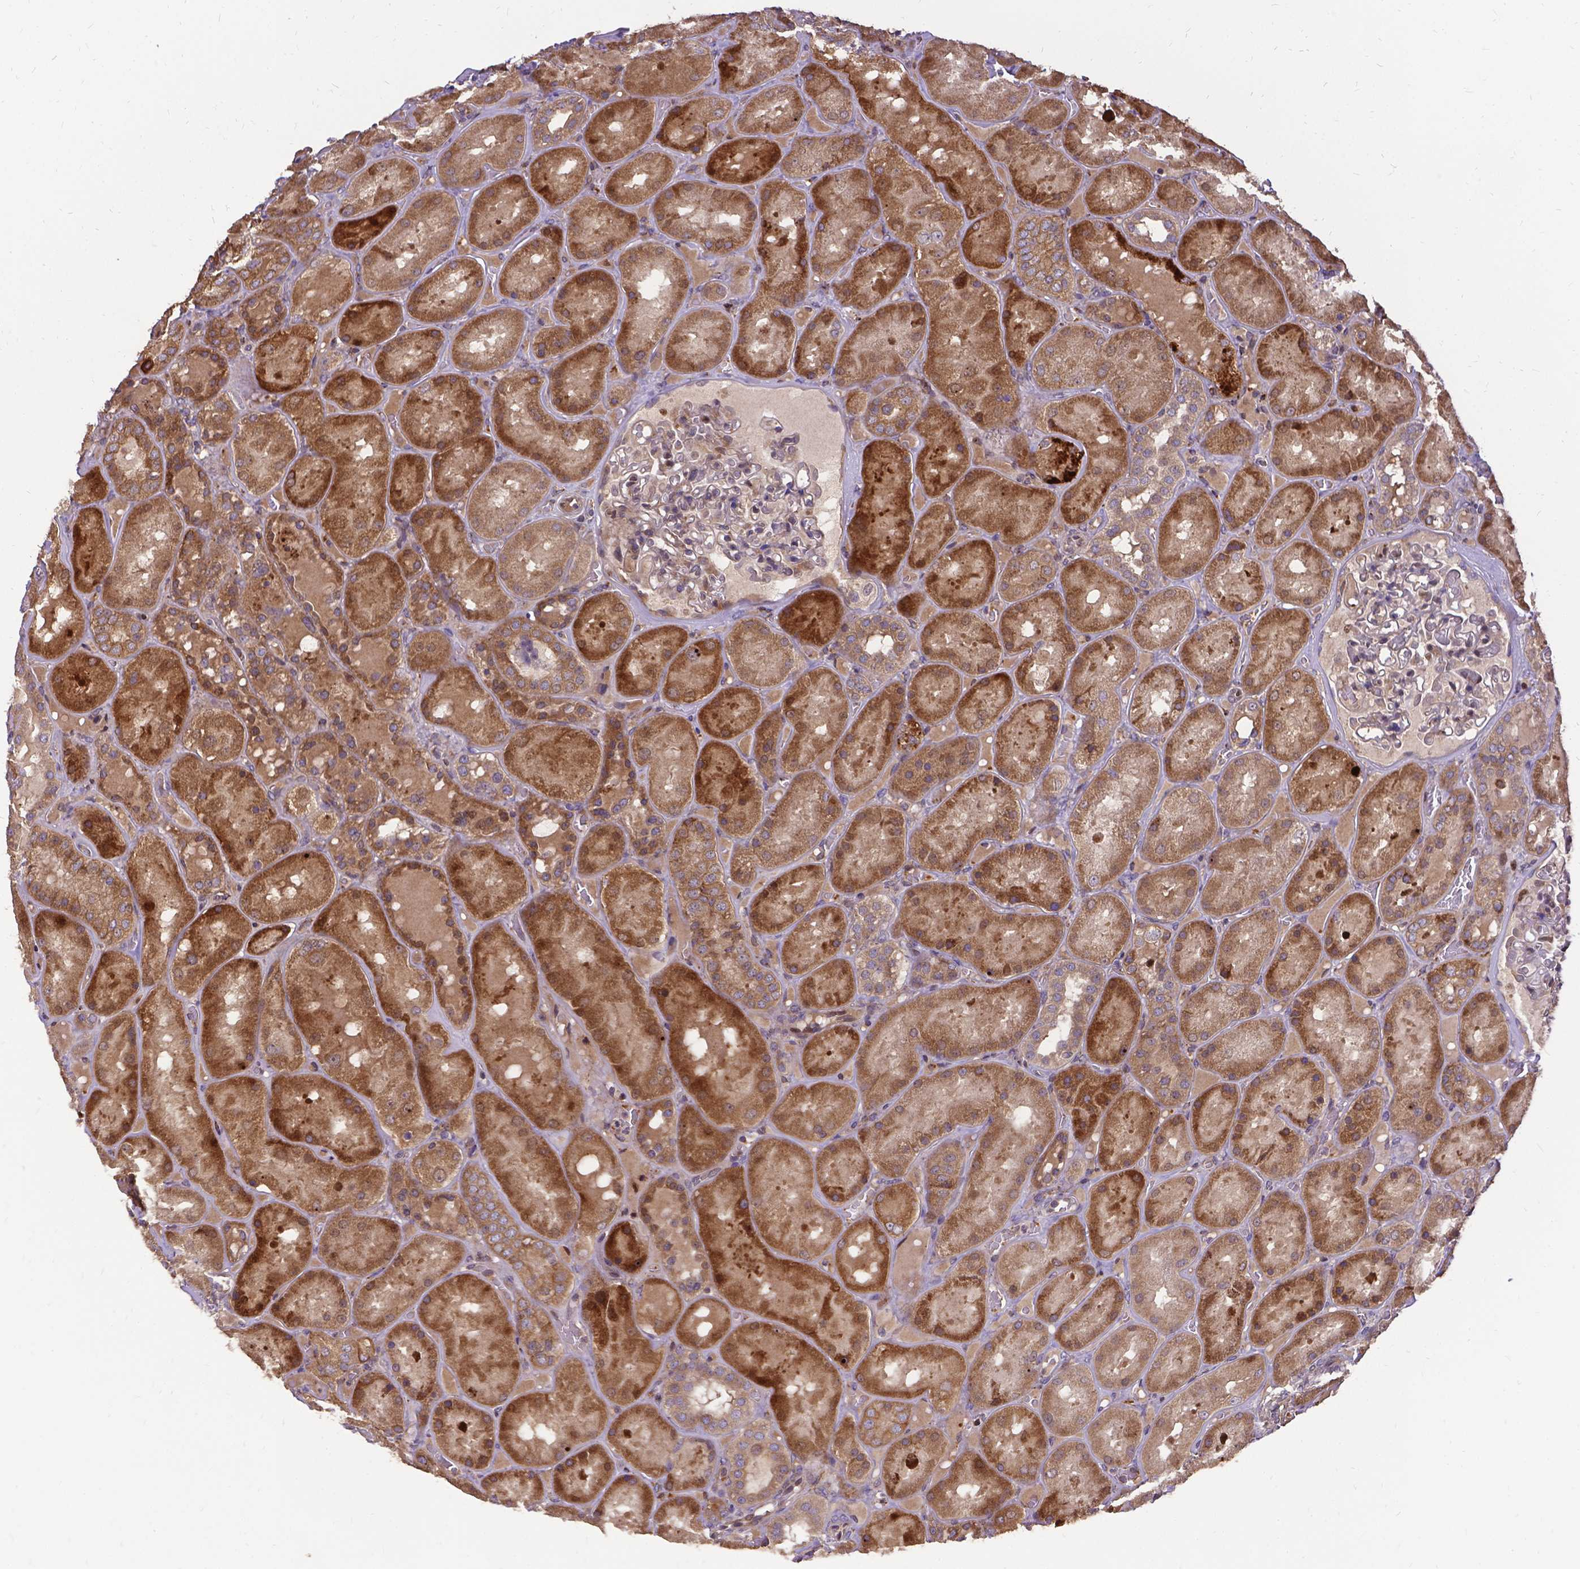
{"staining": {"intensity": "weak", "quantity": "25%-75%", "location": "cytoplasmic/membranous"}, "tissue": "kidney", "cell_type": "Cells in glomeruli", "image_type": "normal", "snomed": [{"axis": "morphology", "description": "Normal tissue, NOS"}, {"axis": "topography", "description": "Kidney"}], "caption": "About 25%-75% of cells in glomeruli in unremarkable kidney exhibit weak cytoplasmic/membranous protein expression as visualized by brown immunohistochemical staining.", "gene": "DENND6A", "patient": {"sex": "male", "age": 73}}